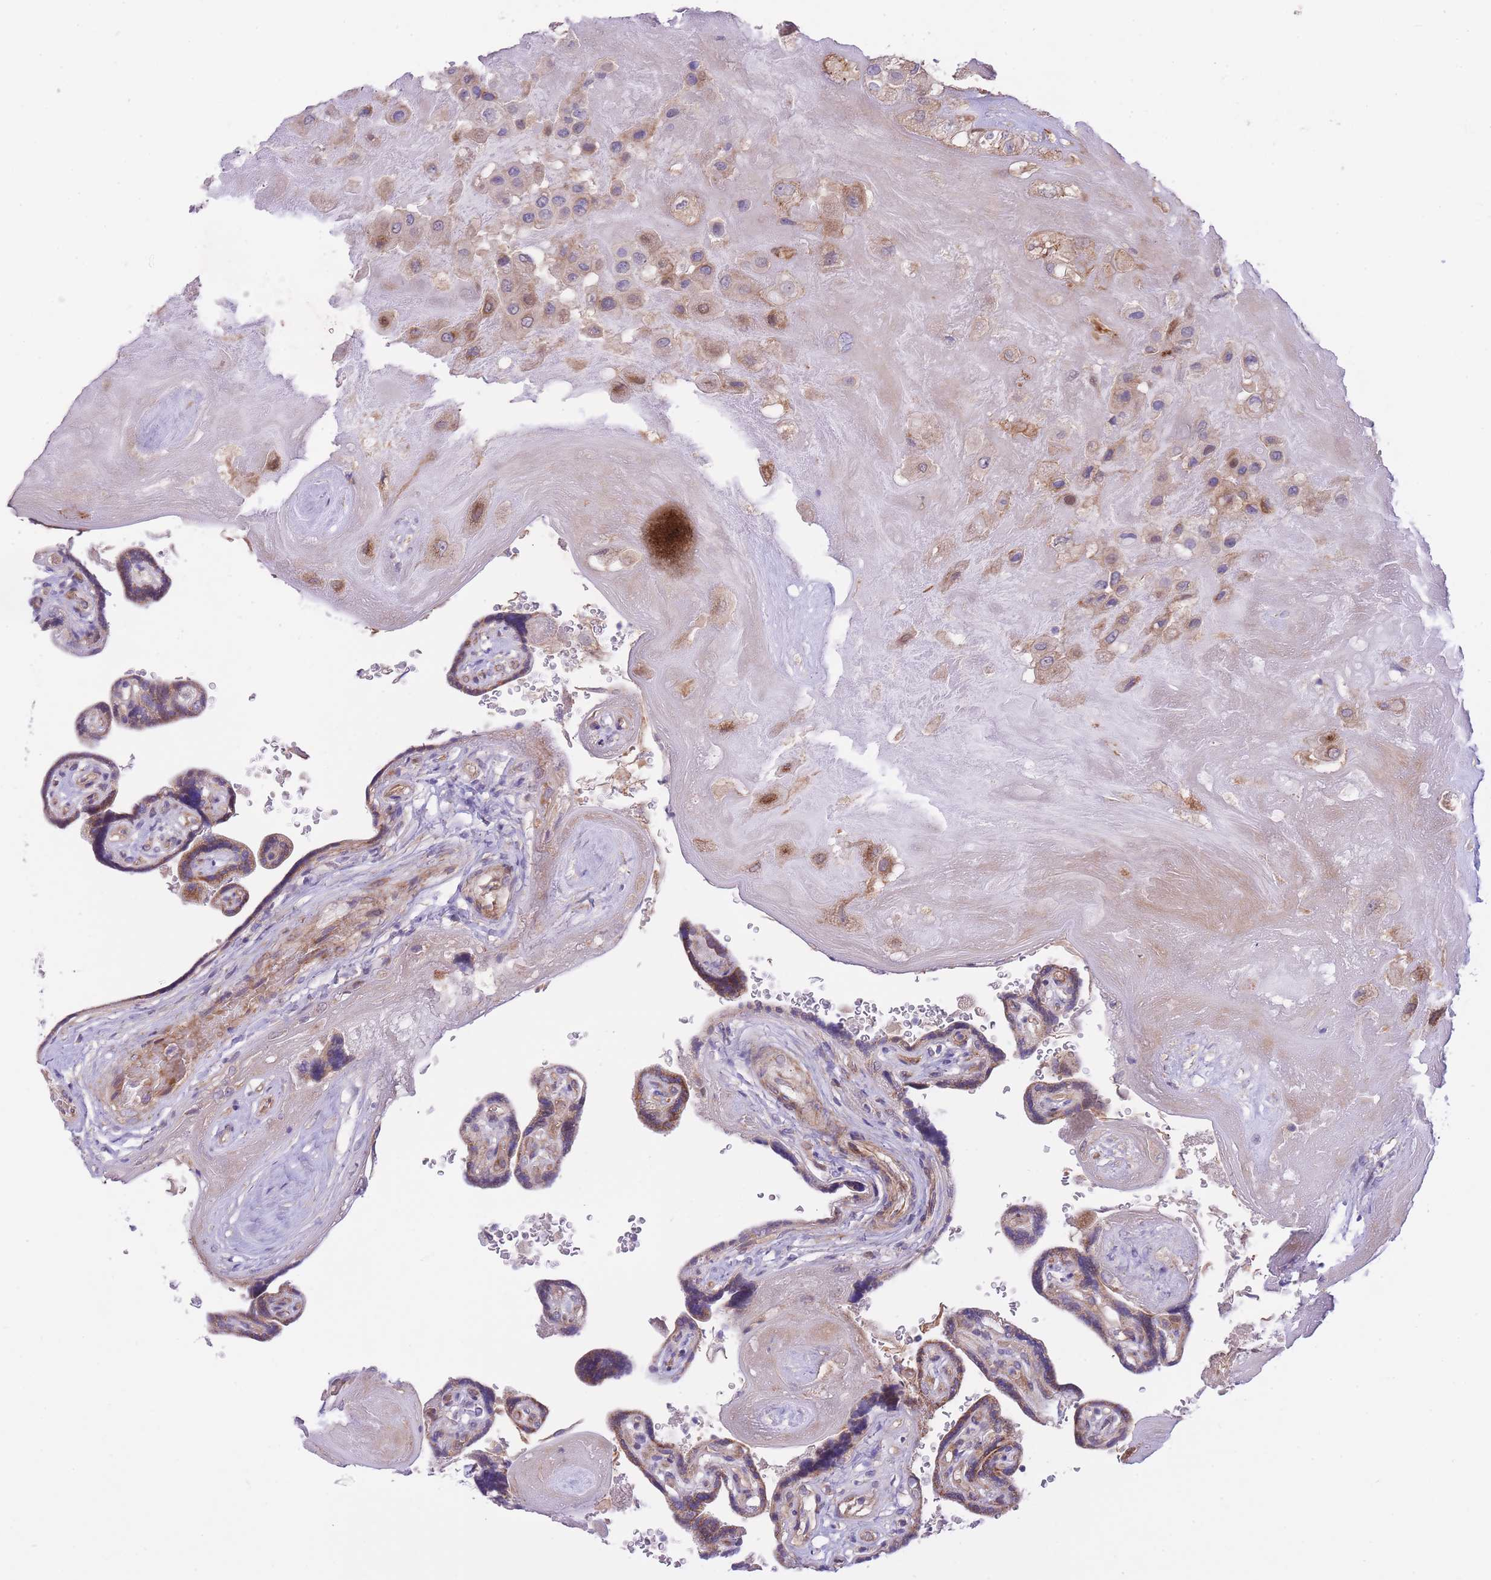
{"staining": {"intensity": "moderate", "quantity": ">75%", "location": "cytoplasmic/membranous"}, "tissue": "placenta", "cell_type": "Decidual cells", "image_type": "normal", "snomed": [{"axis": "morphology", "description": "Normal tissue, NOS"}, {"axis": "topography", "description": "Placenta"}], "caption": "Placenta was stained to show a protein in brown. There is medium levels of moderate cytoplasmic/membranous expression in approximately >75% of decidual cells.", "gene": "CHAC1", "patient": {"sex": "female", "age": 32}}